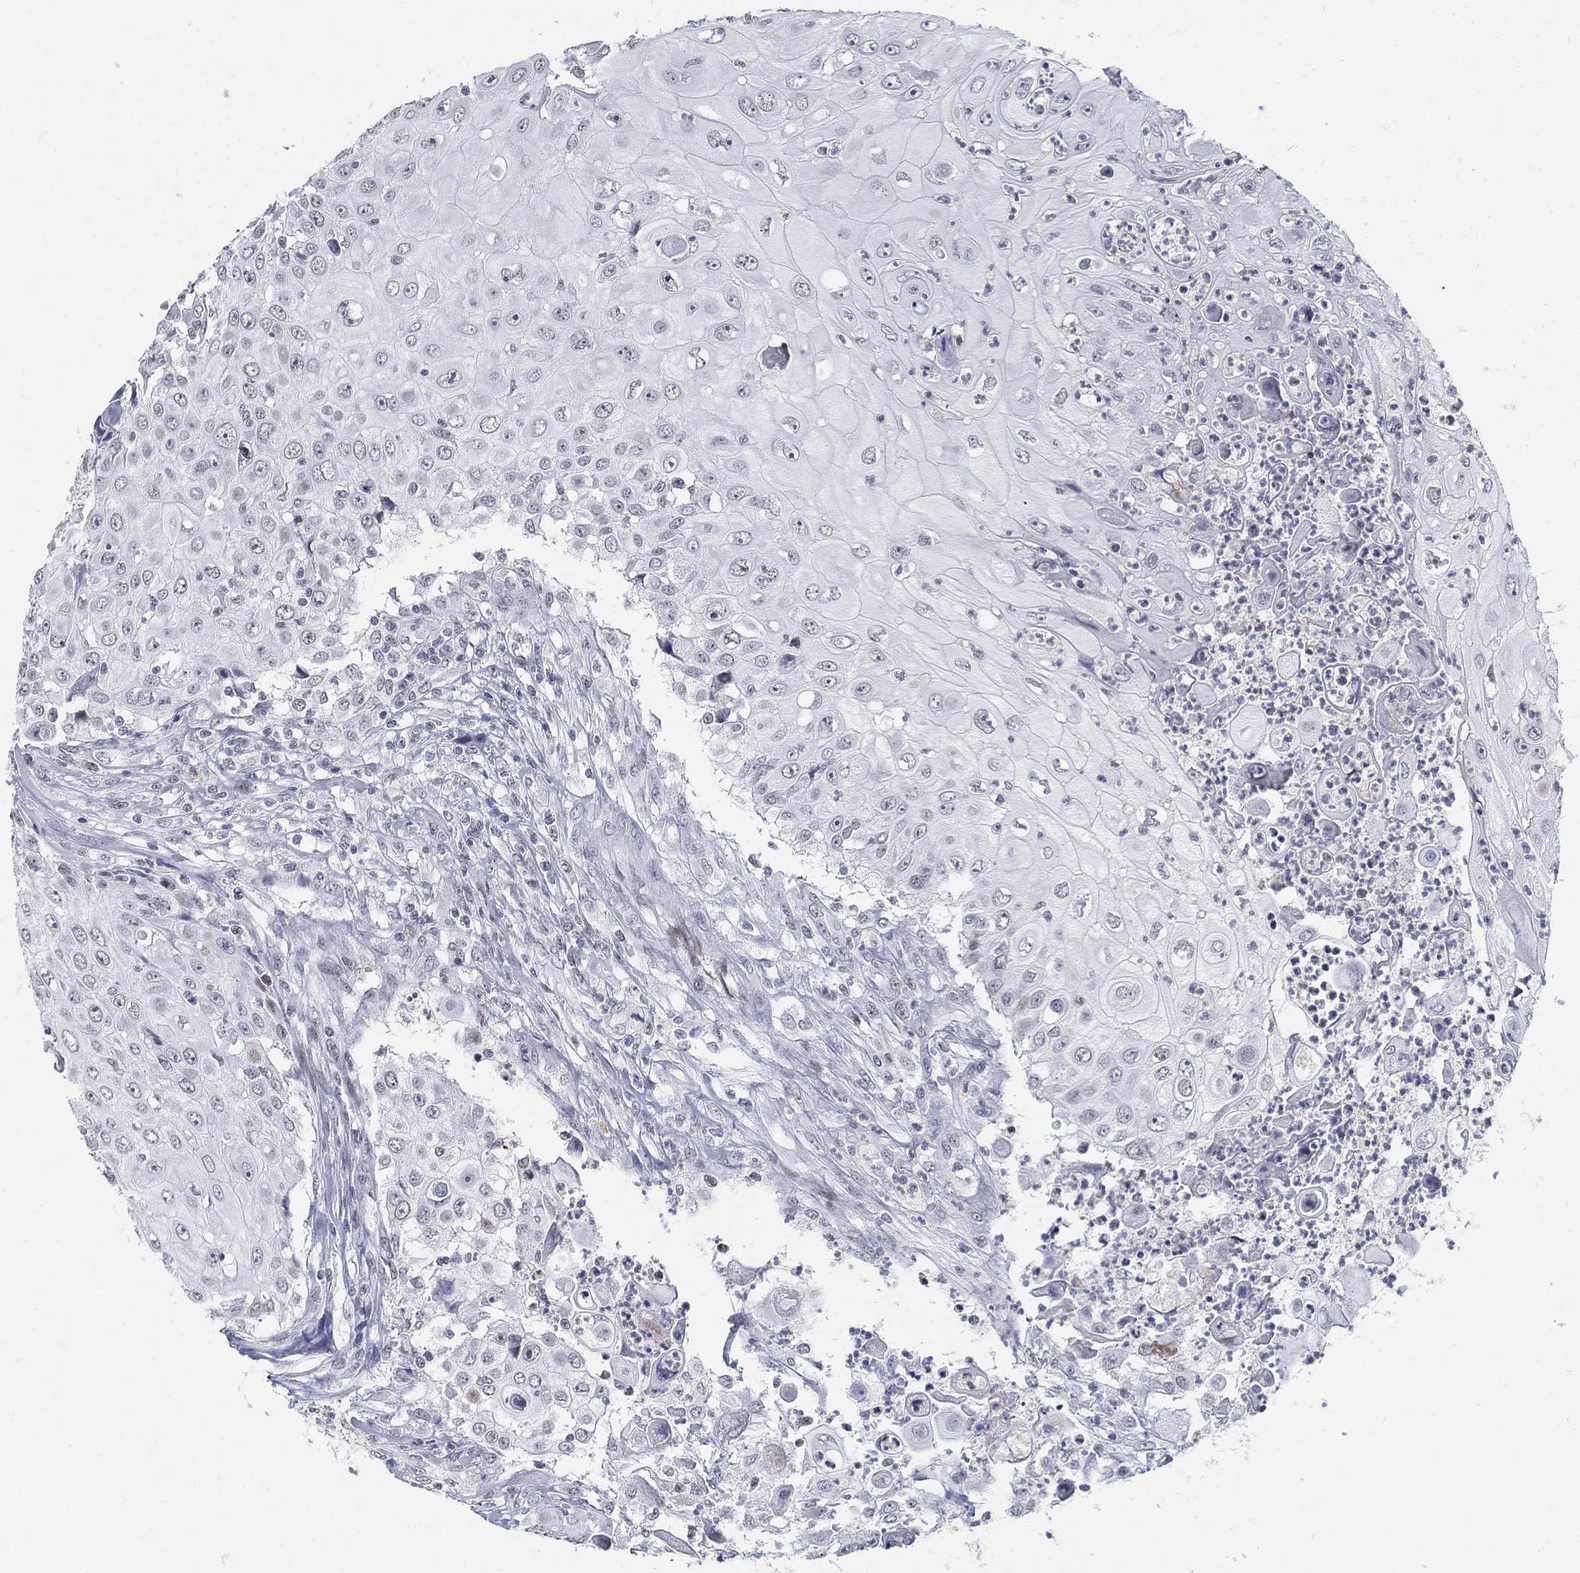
{"staining": {"intensity": "negative", "quantity": "none", "location": "none"}, "tissue": "urothelial cancer", "cell_type": "Tumor cells", "image_type": "cancer", "snomed": [{"axis": "morphology", "description": "Urothelial carcinoma, High grade"}, {"axis": "topography", "description": "Urinary bladder"}], "caption": "This is a micrograph of immunohistochemistry (IHC) staining of urothelial carcinoma (high-grade), which shows no expression in tumor cells. (Immunohistochemistry, brightfield microscopy, high magnification).", "gene": "BHLHE22", "patient": {"sex": "female", "age": 79}}